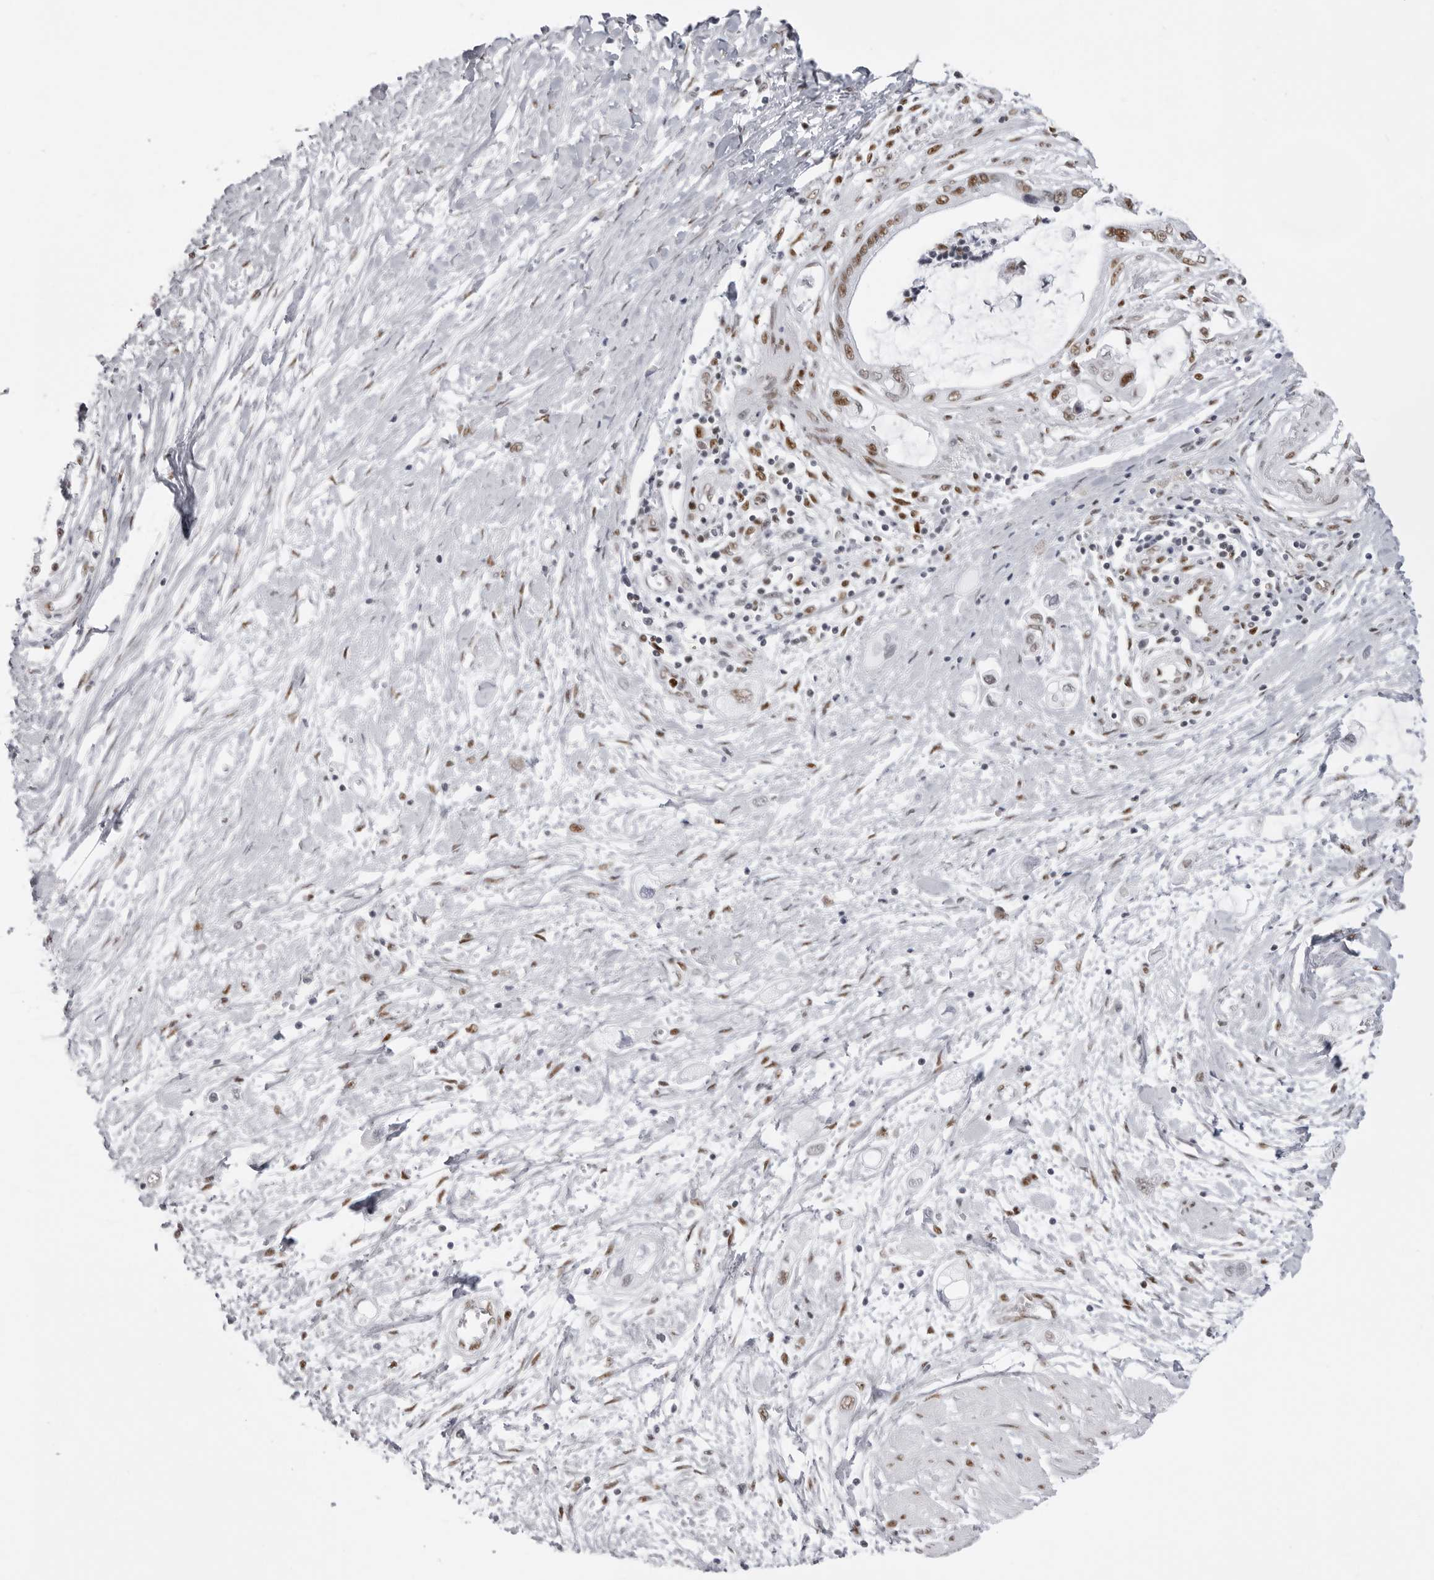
{"staining": {"intensity": "moderate", "quantity": ">75%", "location": "nuclear"}, "tissue": "pancreatic cancer", "cell_type": "Tumor cells", "image_type": "cancer", "snomed": [{"axis": "morphology", "description": "Adenocarcinoma, NOS"}, {"axis": "topography", "description": "Pancreas"}], "caption": "Protein staining of adenocarcinoma (pancreatic) tissue demonstrates moderate nuclear staining in about >75% of tumor cells. The staining was performed using DAB (3,3'-diaminobenzidine) to visualize the protein expression in brown, while the nuclei were stained in blue with hematoxylin (Magnification: 20x).", "gene": "IRF2BP2", "patient": {"sex": "male", "age": 59}}